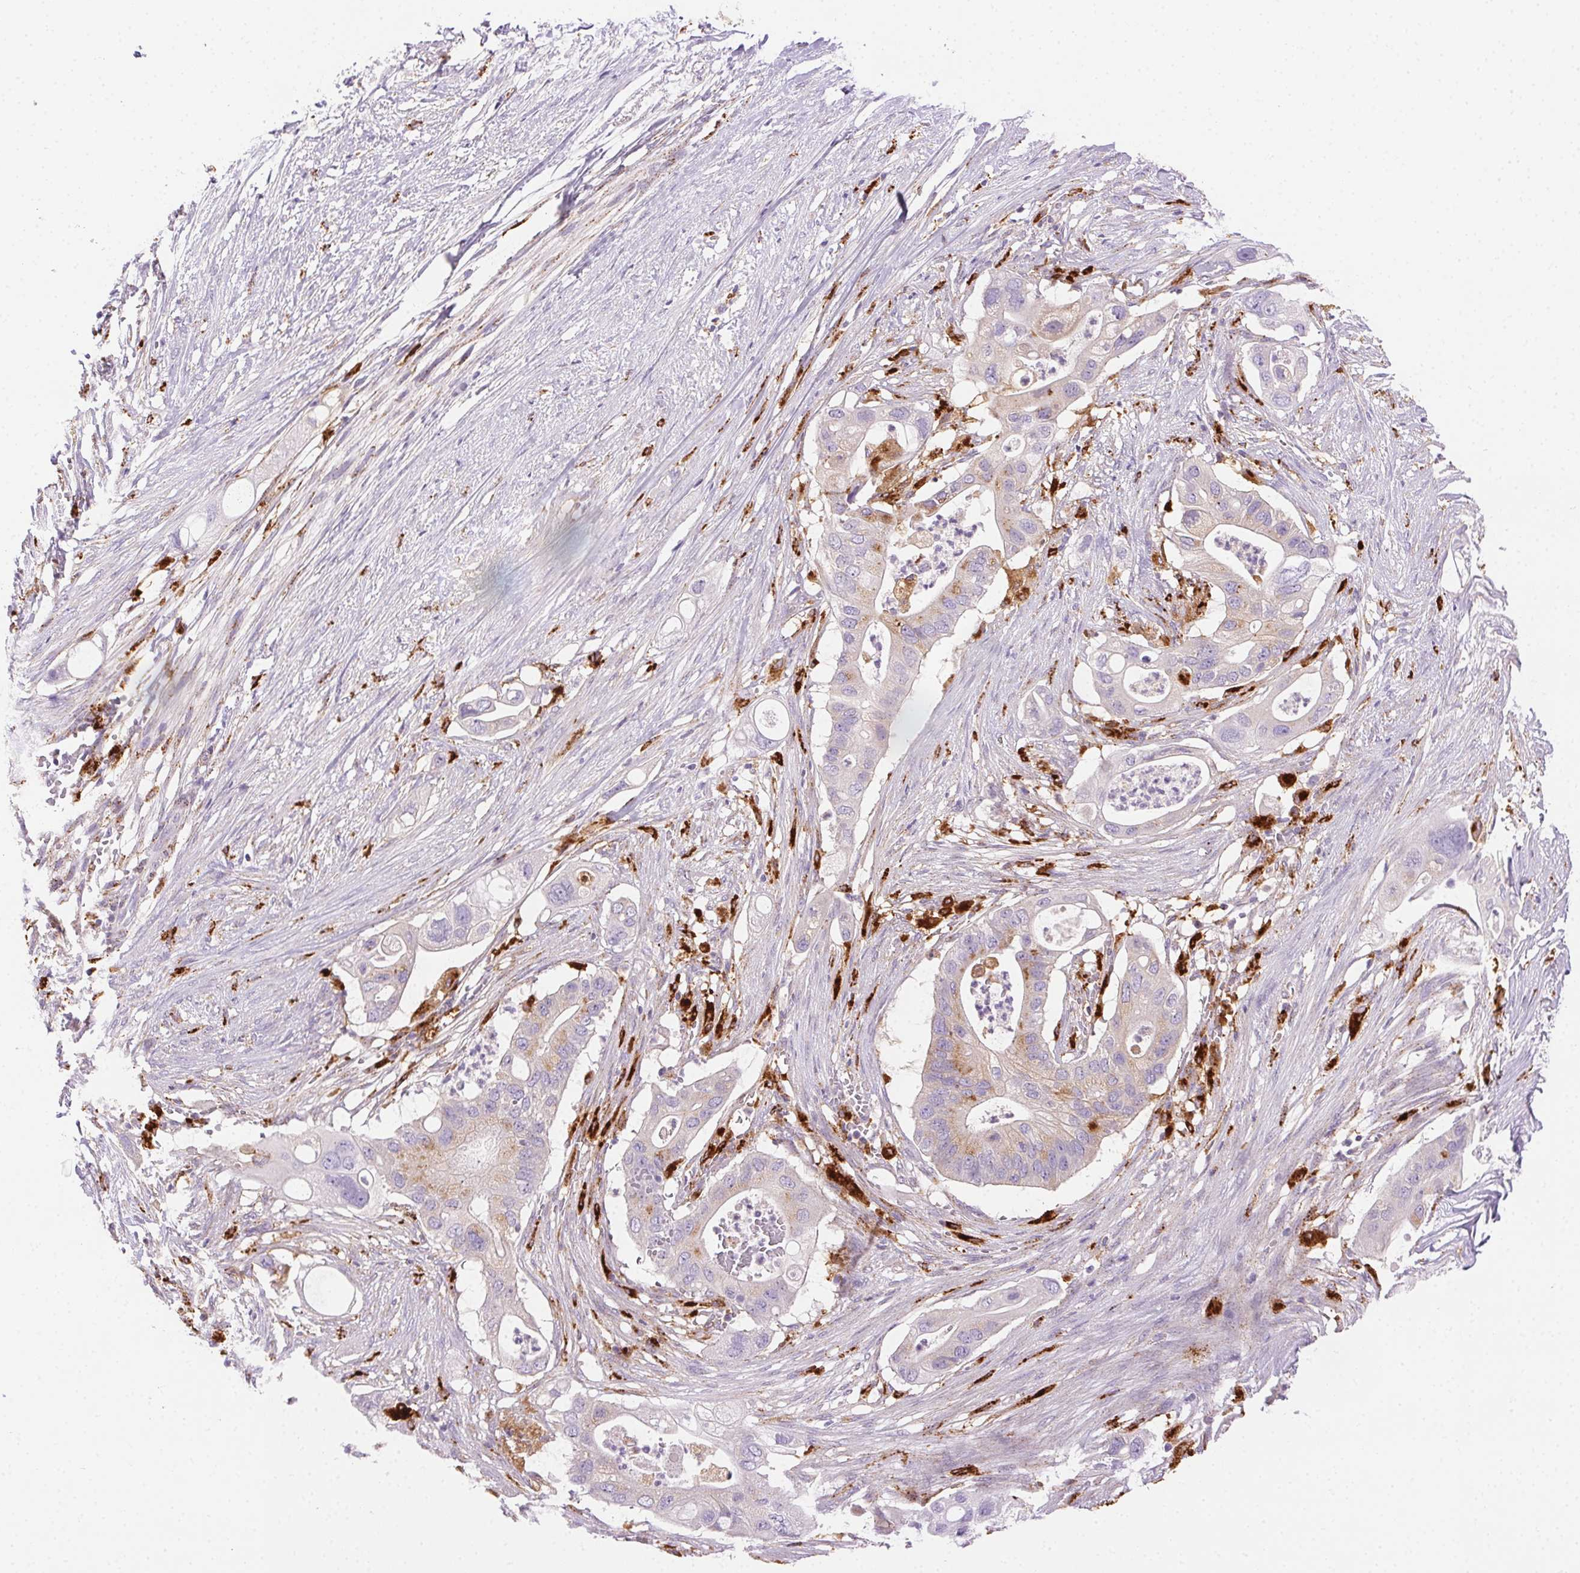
{"staining": {"intensity": "weak", "quantity": "<25%", "location": "cytoplasmic/membranous"}, "tissue": "pancreatic cancer", "cell_type": "Tumor cells", "image_type": "cancer", "snomed": [{"axis": "morphology", "description": "Adenocarcinoma, NOS"}, {"axis": "topography", "description": "Pancreas"}], "caption": "Tumor cells are negative for protein expression in human adenocarcinoma (pancreatic).", "gene": "SCPEP1", "patient": {"sex": "female", "age": 72}}